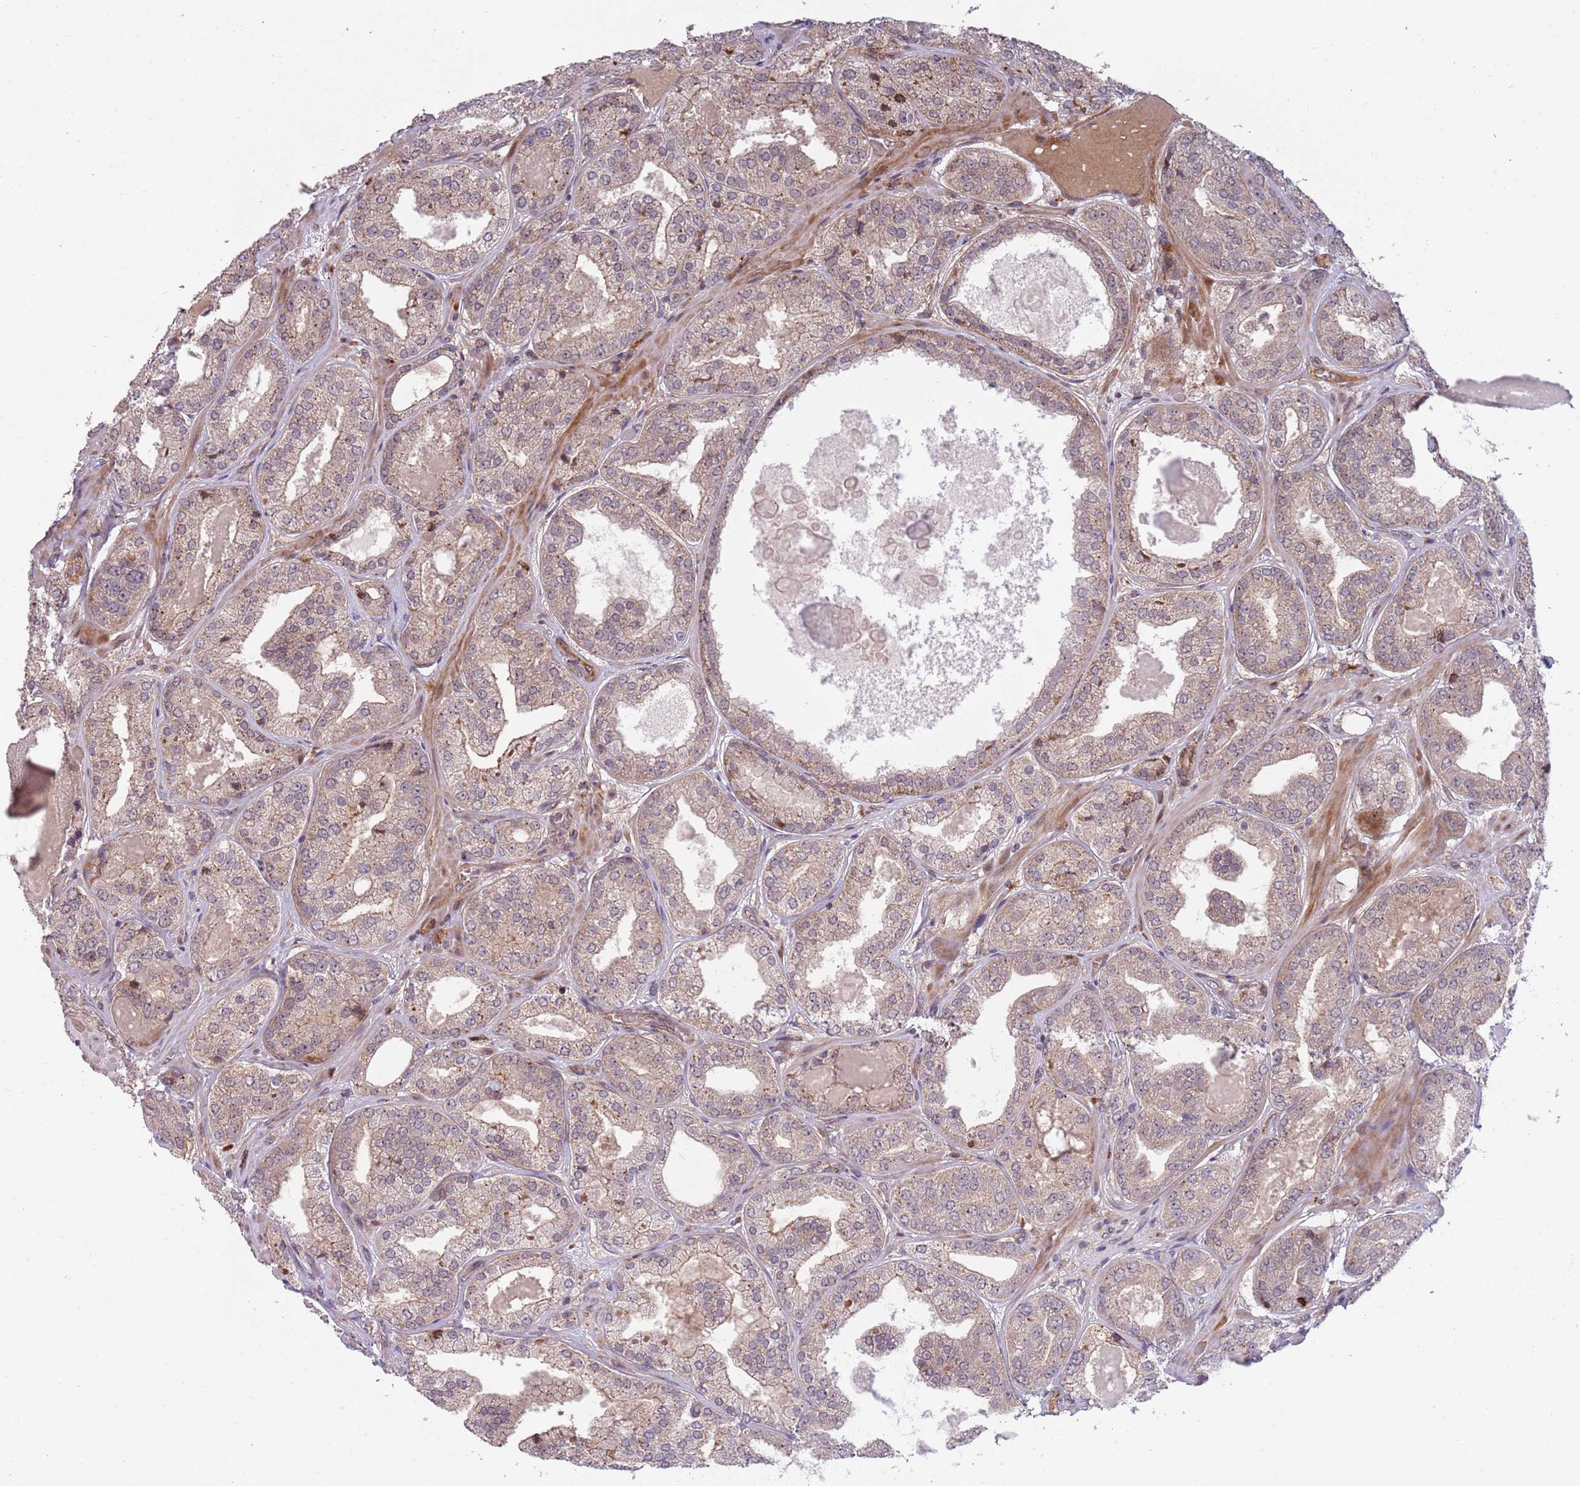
{"staining": {"intensity": "weak", "quantity": "25%-75%", "location": "cytoplasmic/membranous"}, "tissue": "prostate cancer", "cell_type": "Tumor cells", "image_type": "cancer", "snomed": [{"axis": "morphology", "description": "Adenocarcinoma, High grade"}, {"axis": "topography", "description": "Prostate"}], "caption": "Weak cytoplasmic/membranous protein positivity is present in approximately 25%-75% of tumor cells in high-grade adenocarcinoma (prostate).", "gene": "NT5DC4", "patient": {"sex": "male", "age": 63}}